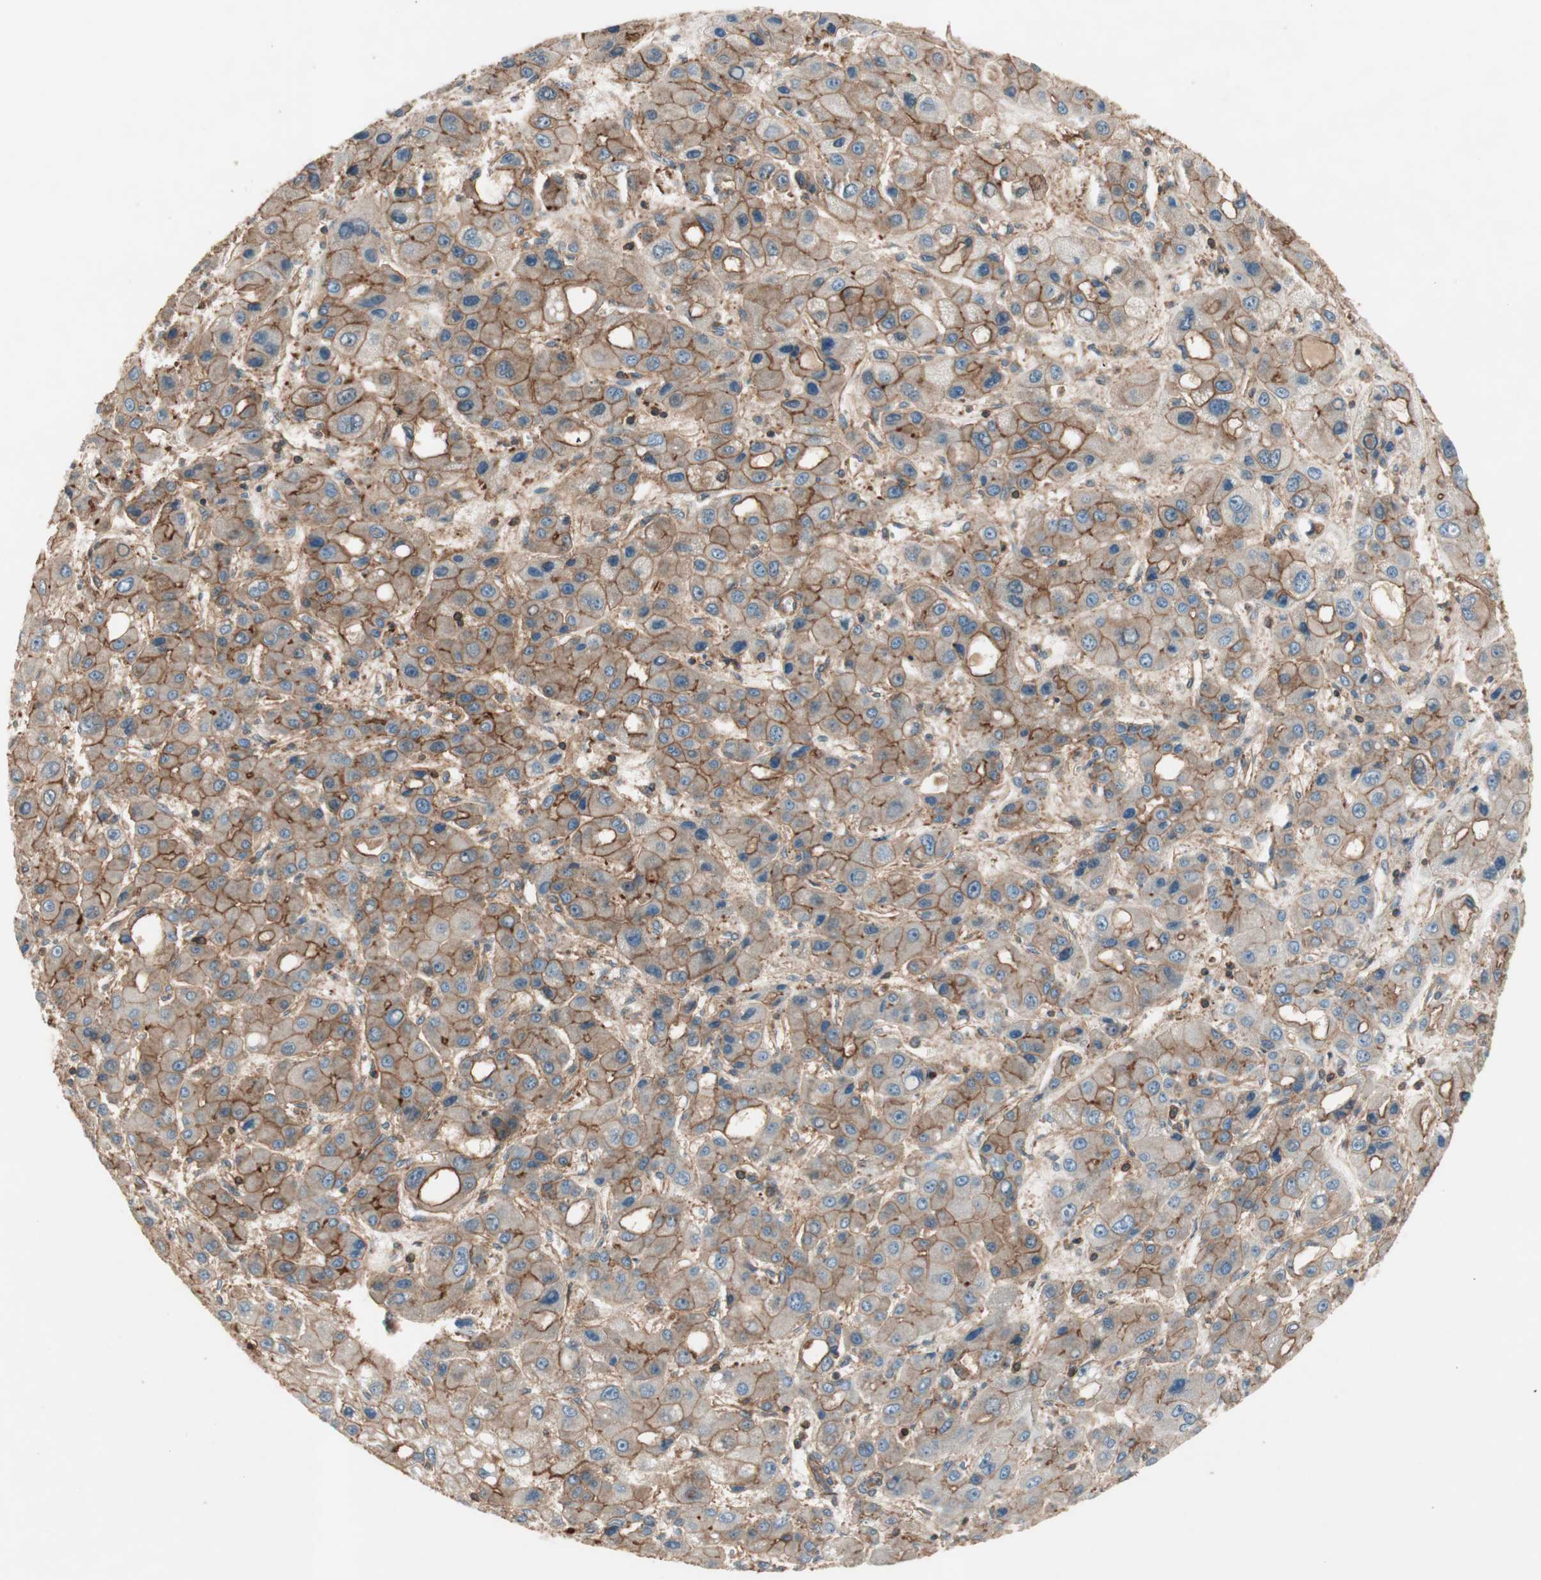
{"staining": {"intensity": "moderate", "quantity": ">75%", "location": "cytoplasmic/membranous"}, "tissue": "liver cancer", "cell_type": "Tumor cells", "image_type": "cancer", "snomed": [{"axis": "morphology", "description": "Carcinoma, Hepatocellular, NOS"}, {"axis": "topography", "description": "Liver"}], "caption": "Hepatocellular carcinoma (liver) stained with DAB IHC displays medium levels of moderate cytoplasmic/membranous positivity in approximately >75% of tumor cells.", "gene": "TCP11L1", "patient": {"sex": "male", "age": 55}}